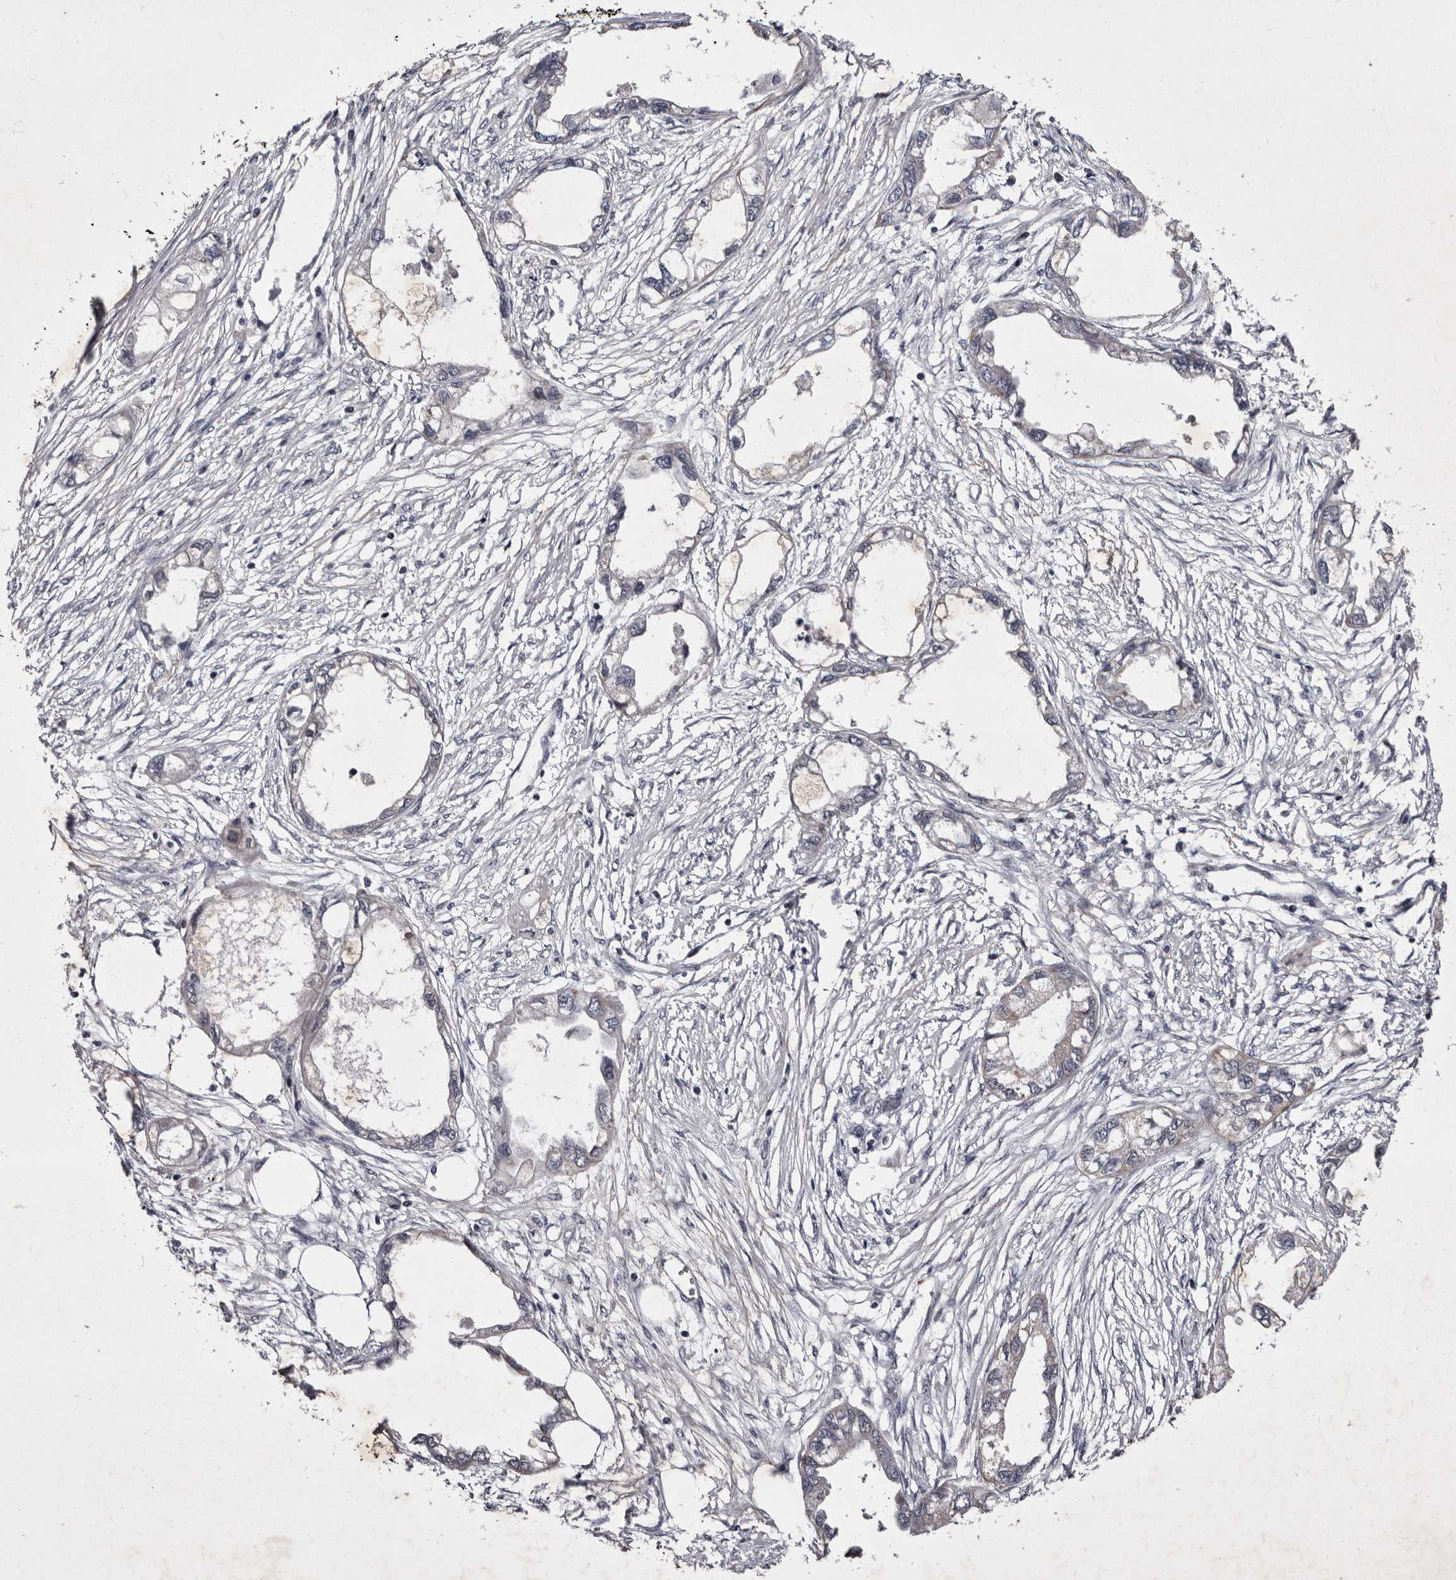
{"staining": {"intensity": "negative", "quantity": "none", "location": "none"}, "tissue": "endometrial cancer", "cell_type": "Tumor cells", "image_type": "cancer", "snomed": [{"axis": "morphology", "description": "Adenocarcinoma, NOS"}, {"axis": "morphology", "description": "Adenocarcinoma, metastatic, NOS"}, {"axis": "topography", "description": "Adipose tissue"}, {"axis": "topography", "description": "Endometrium"}], "caption": "DAB immunohistochemical staining of endometrial cancer shows no significant staining in tumor cells.", "gene": "TNKS", "patient": {"sex": "female", "age": 67}}